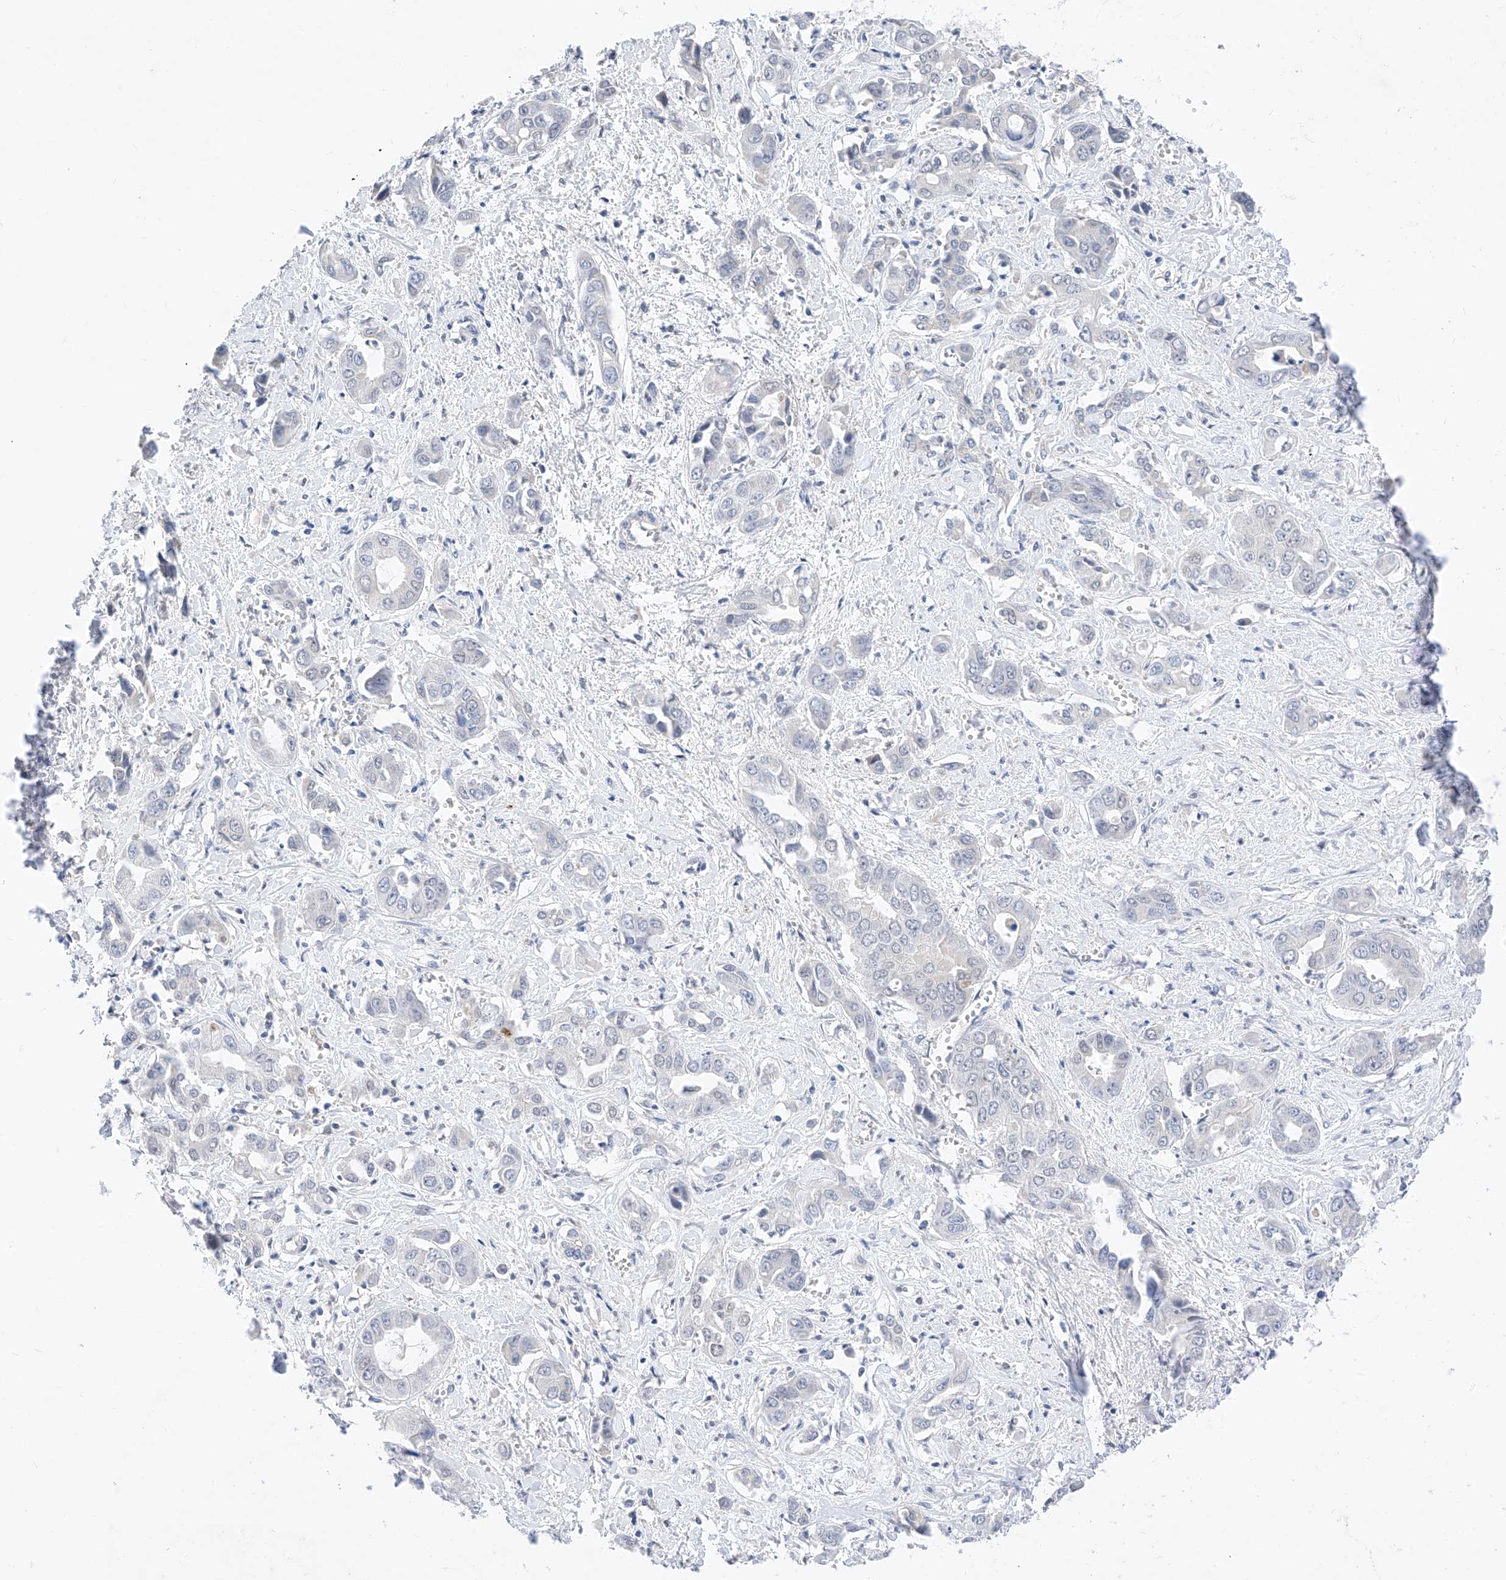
{"staining": {"intensity": "negative", "quantity": "none", "location": "none"}, "tissue": "liver cancer", "cell_type": "Tumor cells", "image_type": "cancer", "snomed": [{"axis": "morphology", "description": "Cholangiocarcinoma"}, {"axis": "topography", "description": "Liver"}], "caption": "Liver cancer stained for a protein using immunohistochemistry exhibits no expression tumor cells.", "gene": "KCNJ1", "patient": {"sex": "female", "age": 52}}